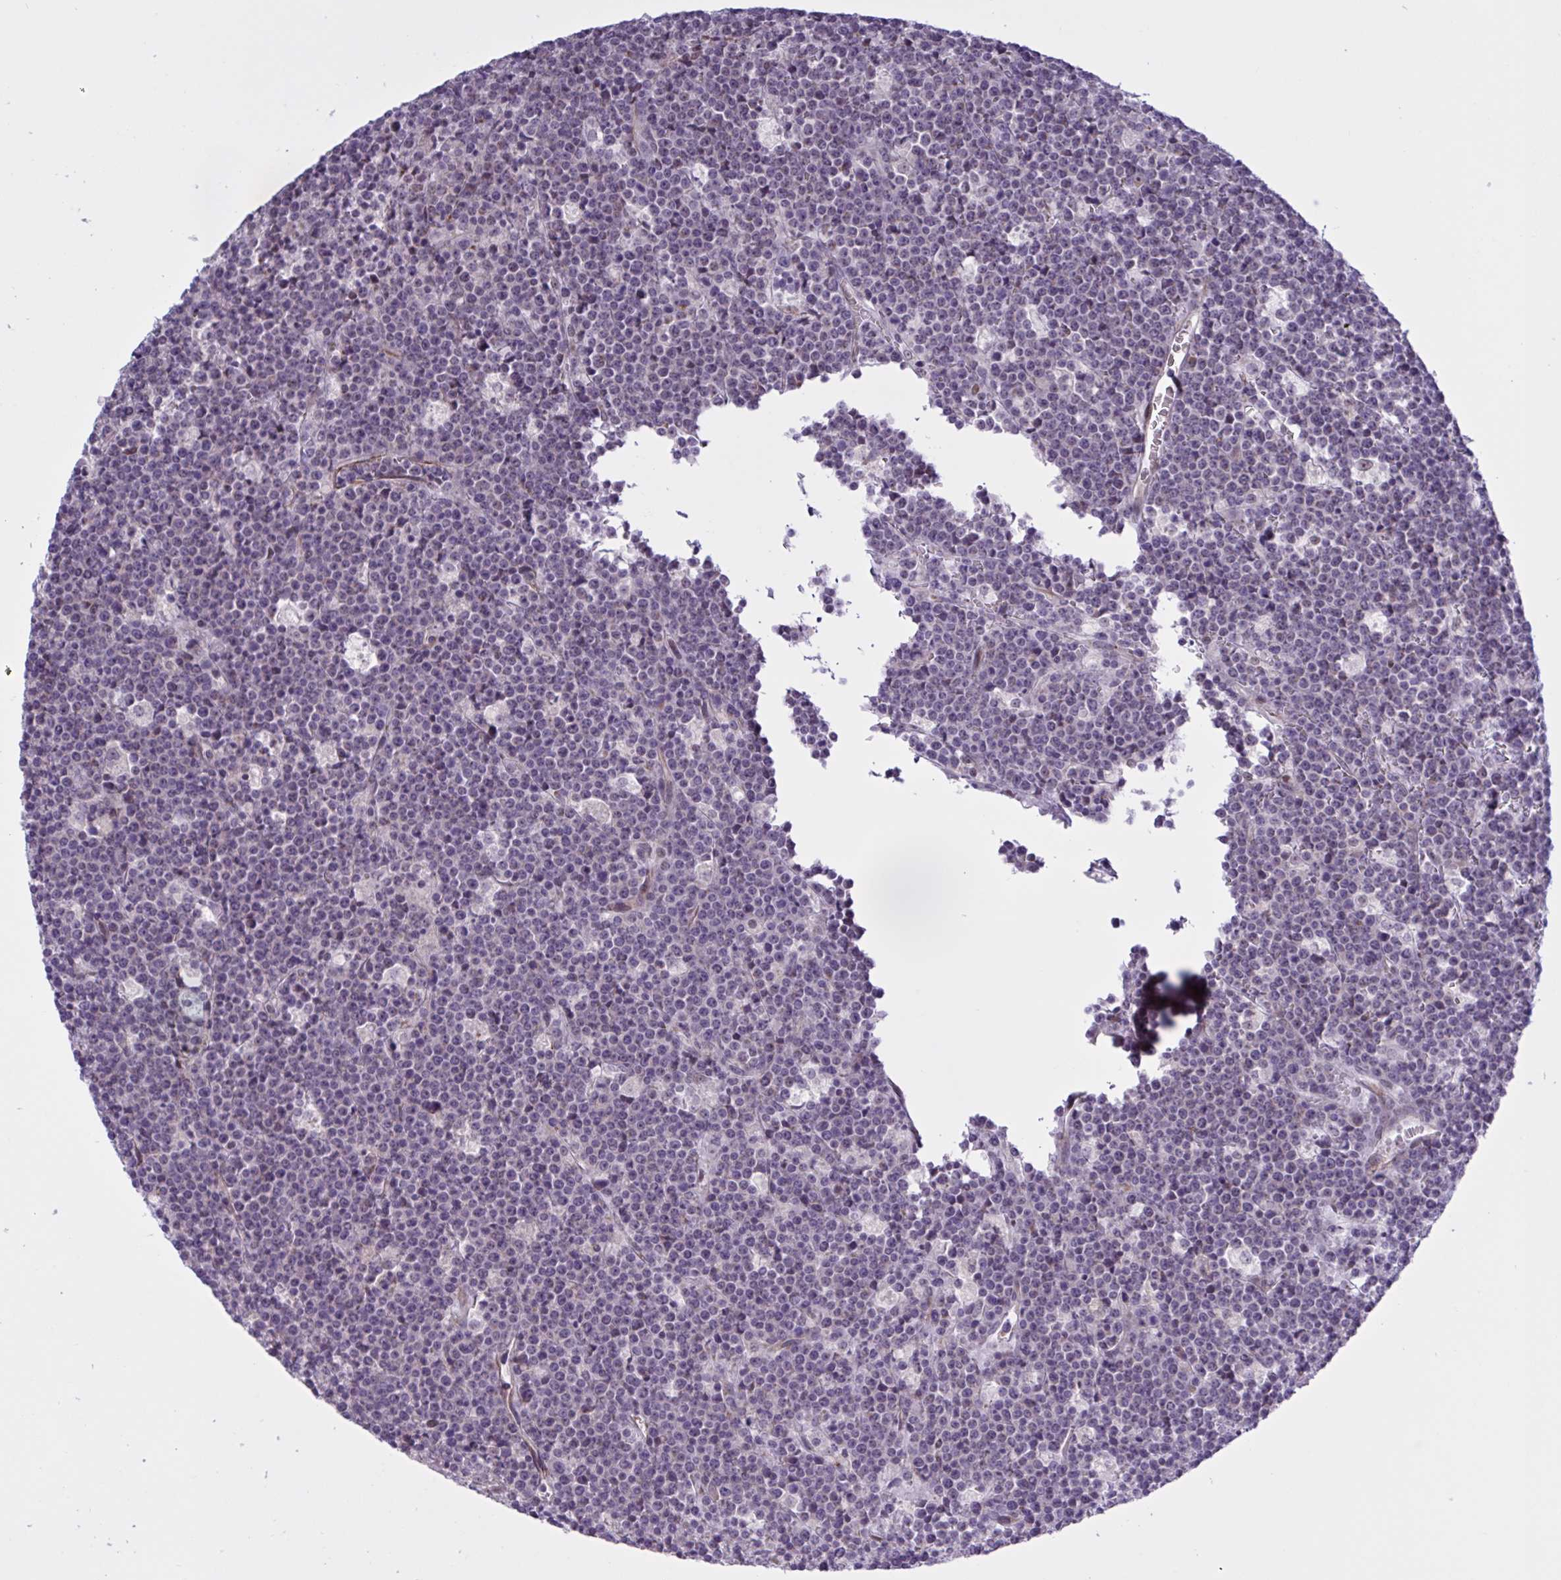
{"staining": {"intensity": "negative", "quantity": "none", "location": "none"}, "tissue": "lymphoma", "cell_type": "Tumor cells", "image_type": "cancer", "snomed": [{"axis": "morphology", "description": "Malignant lymphoma, non-Hodgkin's type, High grade"}, {"axis": "topography", "description": "Ovary"}], "caption": "Human high-grade malignant lymphoma, non-Hodgkin's type stained for a protein using immunohistochemistry exhibits no expression in tumor cells.", "gene": "PRMT6", "patient": {"sex": "female", "age": 56}}